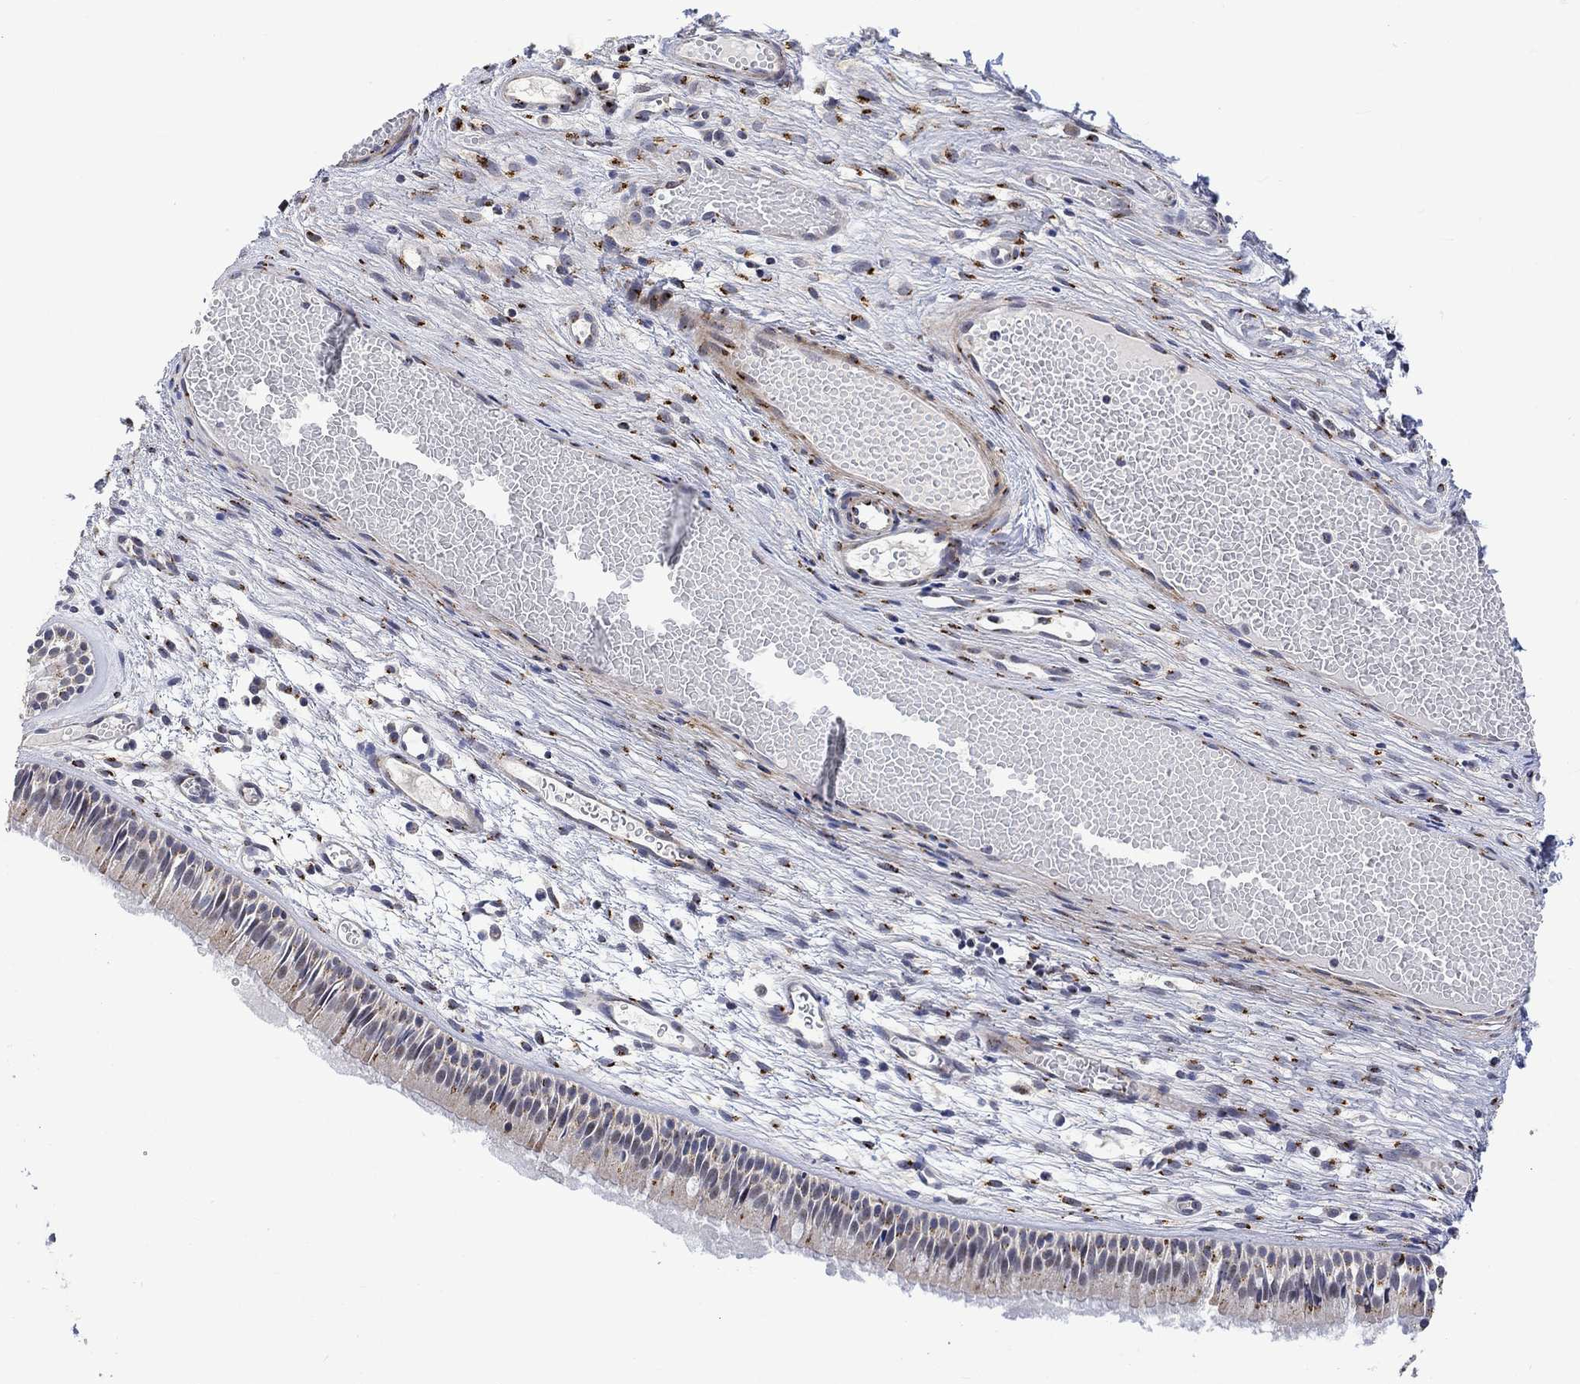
{"staining": {"intensity": "weak", "quantity": "<25%", "location": "cytoplasmic/membranous"}, "tissue": "nasopharynx", "cell_type": "Respiratory epithelial cells", "image_type": "normal", "snomed": [{"axis": "morphology", "description": "Normal tissue, NOS"}, {"axis": "topography", "description": "Nasopharynx"}], "caption": "DAB (3,3'-diaminobenzidine) immunohistochemical staining of normal nasopharynx displays no significant expression in respiratory epithelial cells. (DAB IHC, high magnification).", "gene": "SLC48A1", "patient": {"sex": "male", "age": 51}}